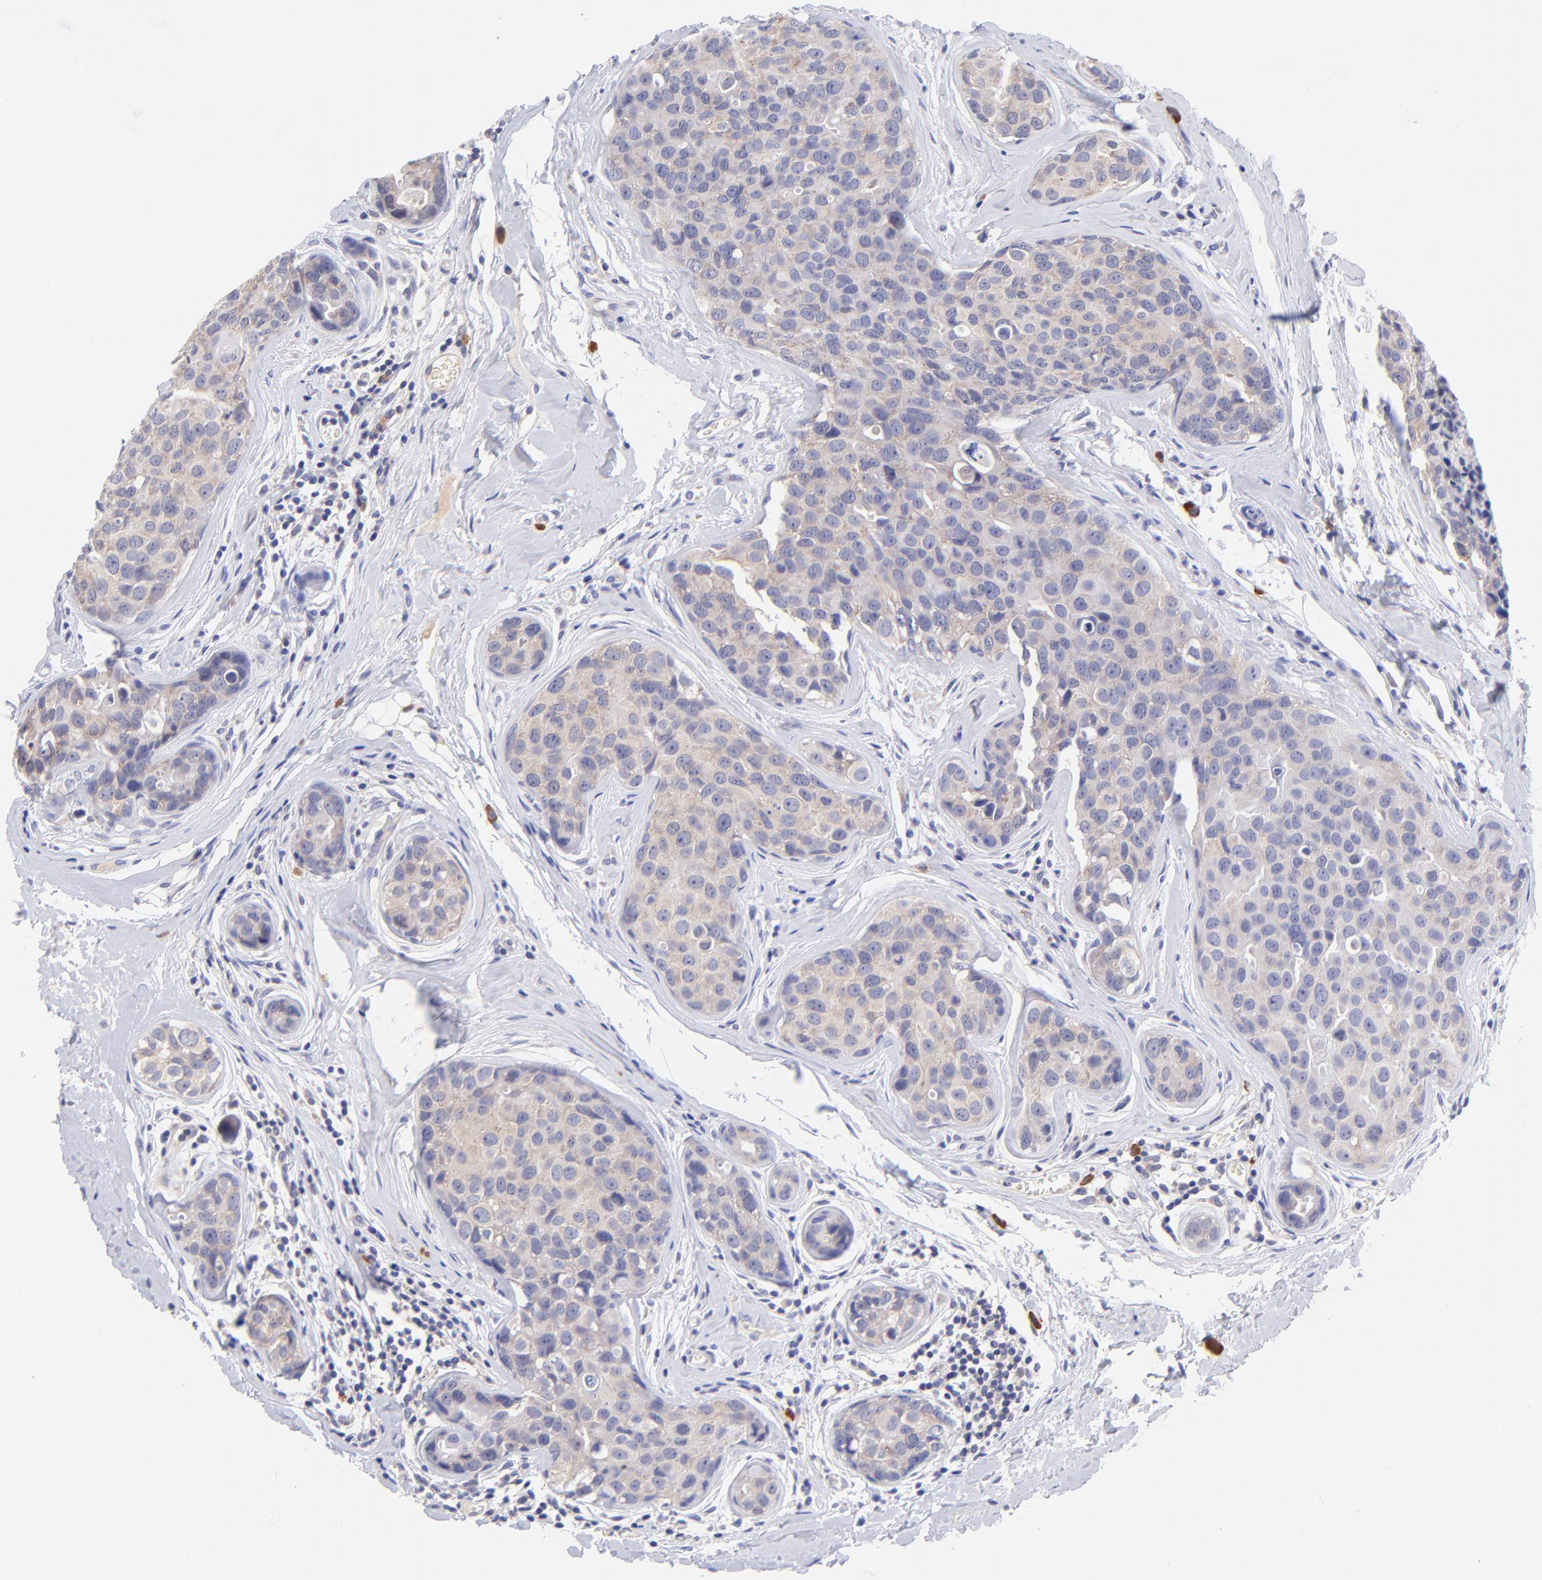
{"staining": {"intensity": "weak", "quantity": ">75%", "location": "cytoplasmic/membranous"}, "tissue": "breast cancer", "cell_type": "Tumor cells", "image_type": "cancer", "snomed": [{"axis": "morphology", "description": "Duct carcinoma"}, {"axis": "topography", "description": "Breast"}], "caption": "Protein analysis of breast invasive ductal carcinoma tissue exhibits weak cytoplasmic/membranous expression in about >75% of tumor cells.", "gene": "RPL11", "patient": {"sex": "female", "age": 24}}